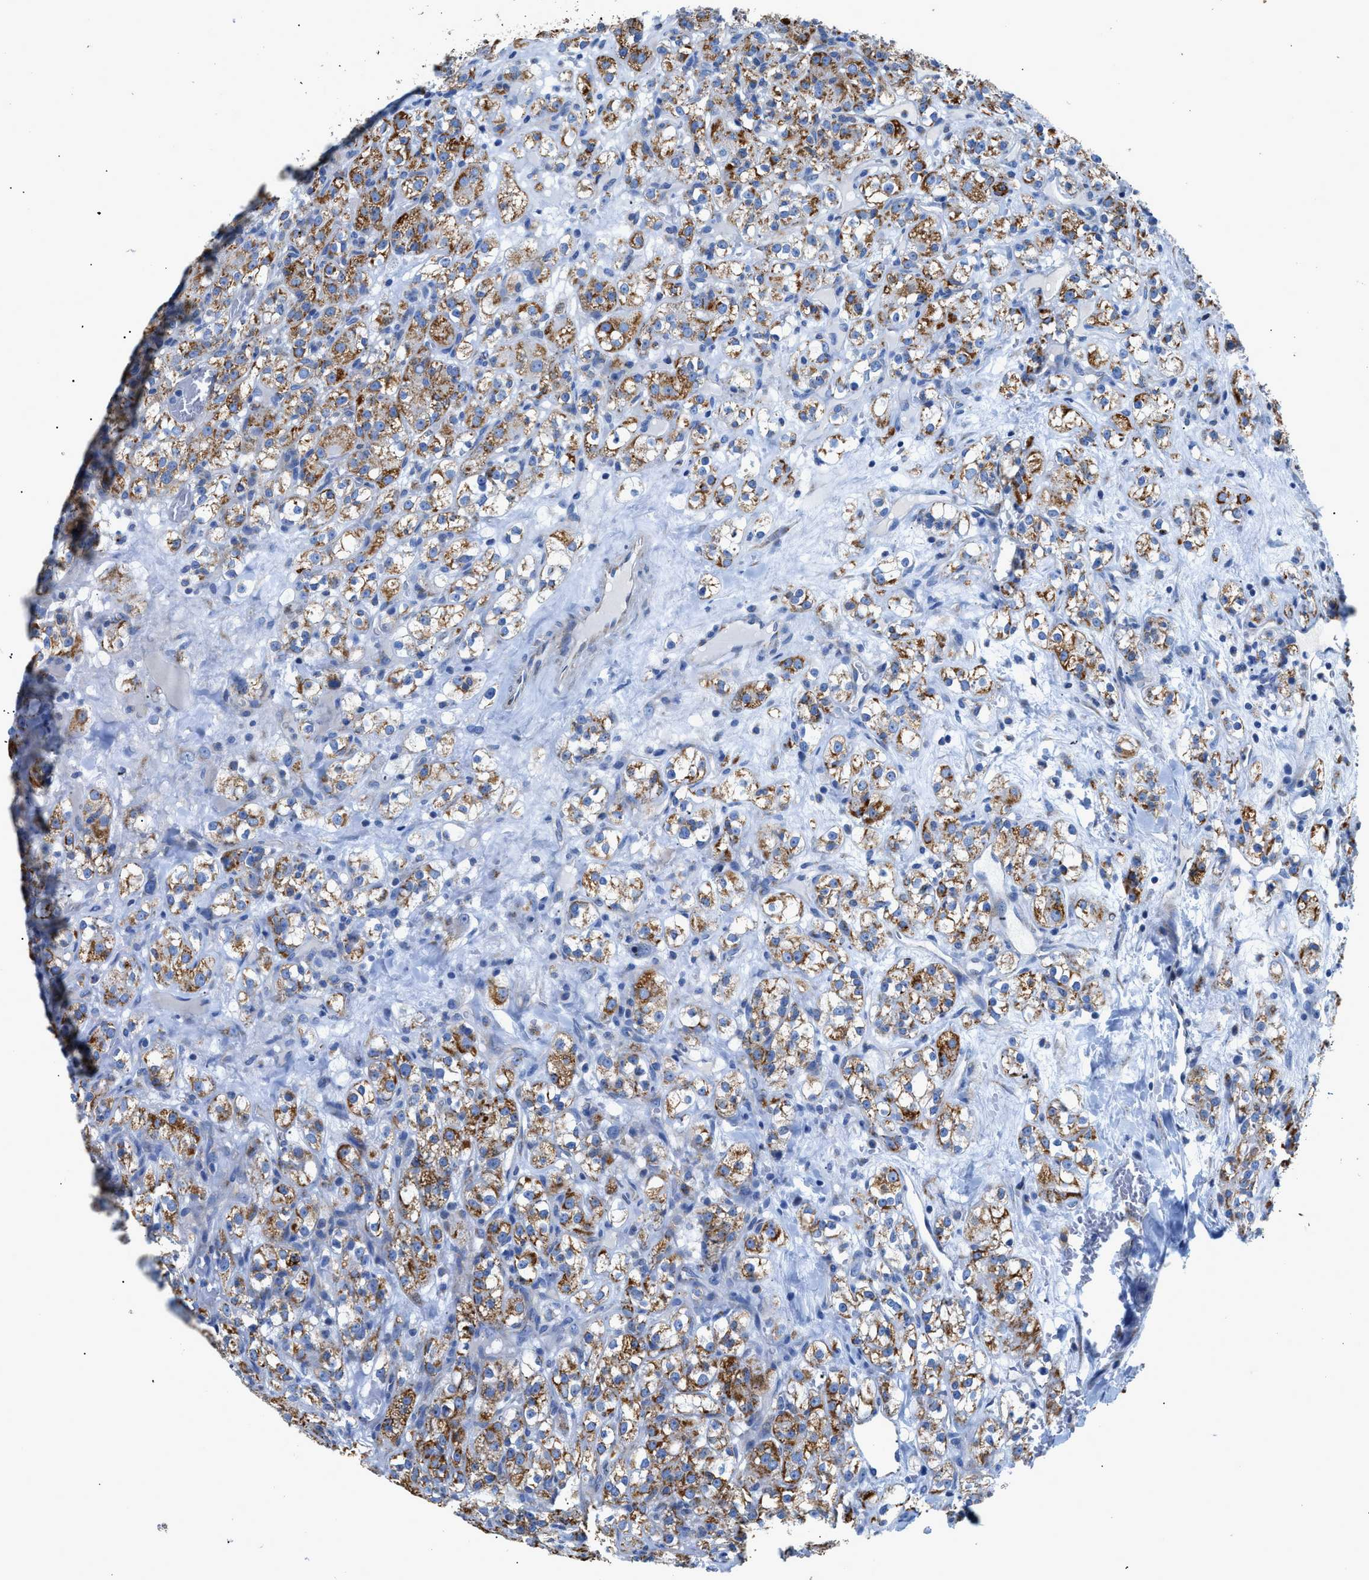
{"staining": {"intensity": "strong", "quantity": ">75%", "location": "cytoplasmic/membranous"}, "tissue": "renal cancer", "cell_type": "Tumor cells", "image_type": "cancer", "snomed": [{"axis": "morphology", "description": "Normal tissue, NOS"}, {"axis": "morphology", "description": "Adenocarcinoma, NOS"}, {"axis": "topography", "description": "Kidney"}], "caption": "Immunohistochemistry (IHC) of human renal adenocarcinoma demonstrates high levels of strong cytoplasmic/membranous staining in approximately >75% of tumor cells. Nuclei are stained in blue.", "gene": "ZDHHC3", "patient": {"sex": "male", "age": 61}}